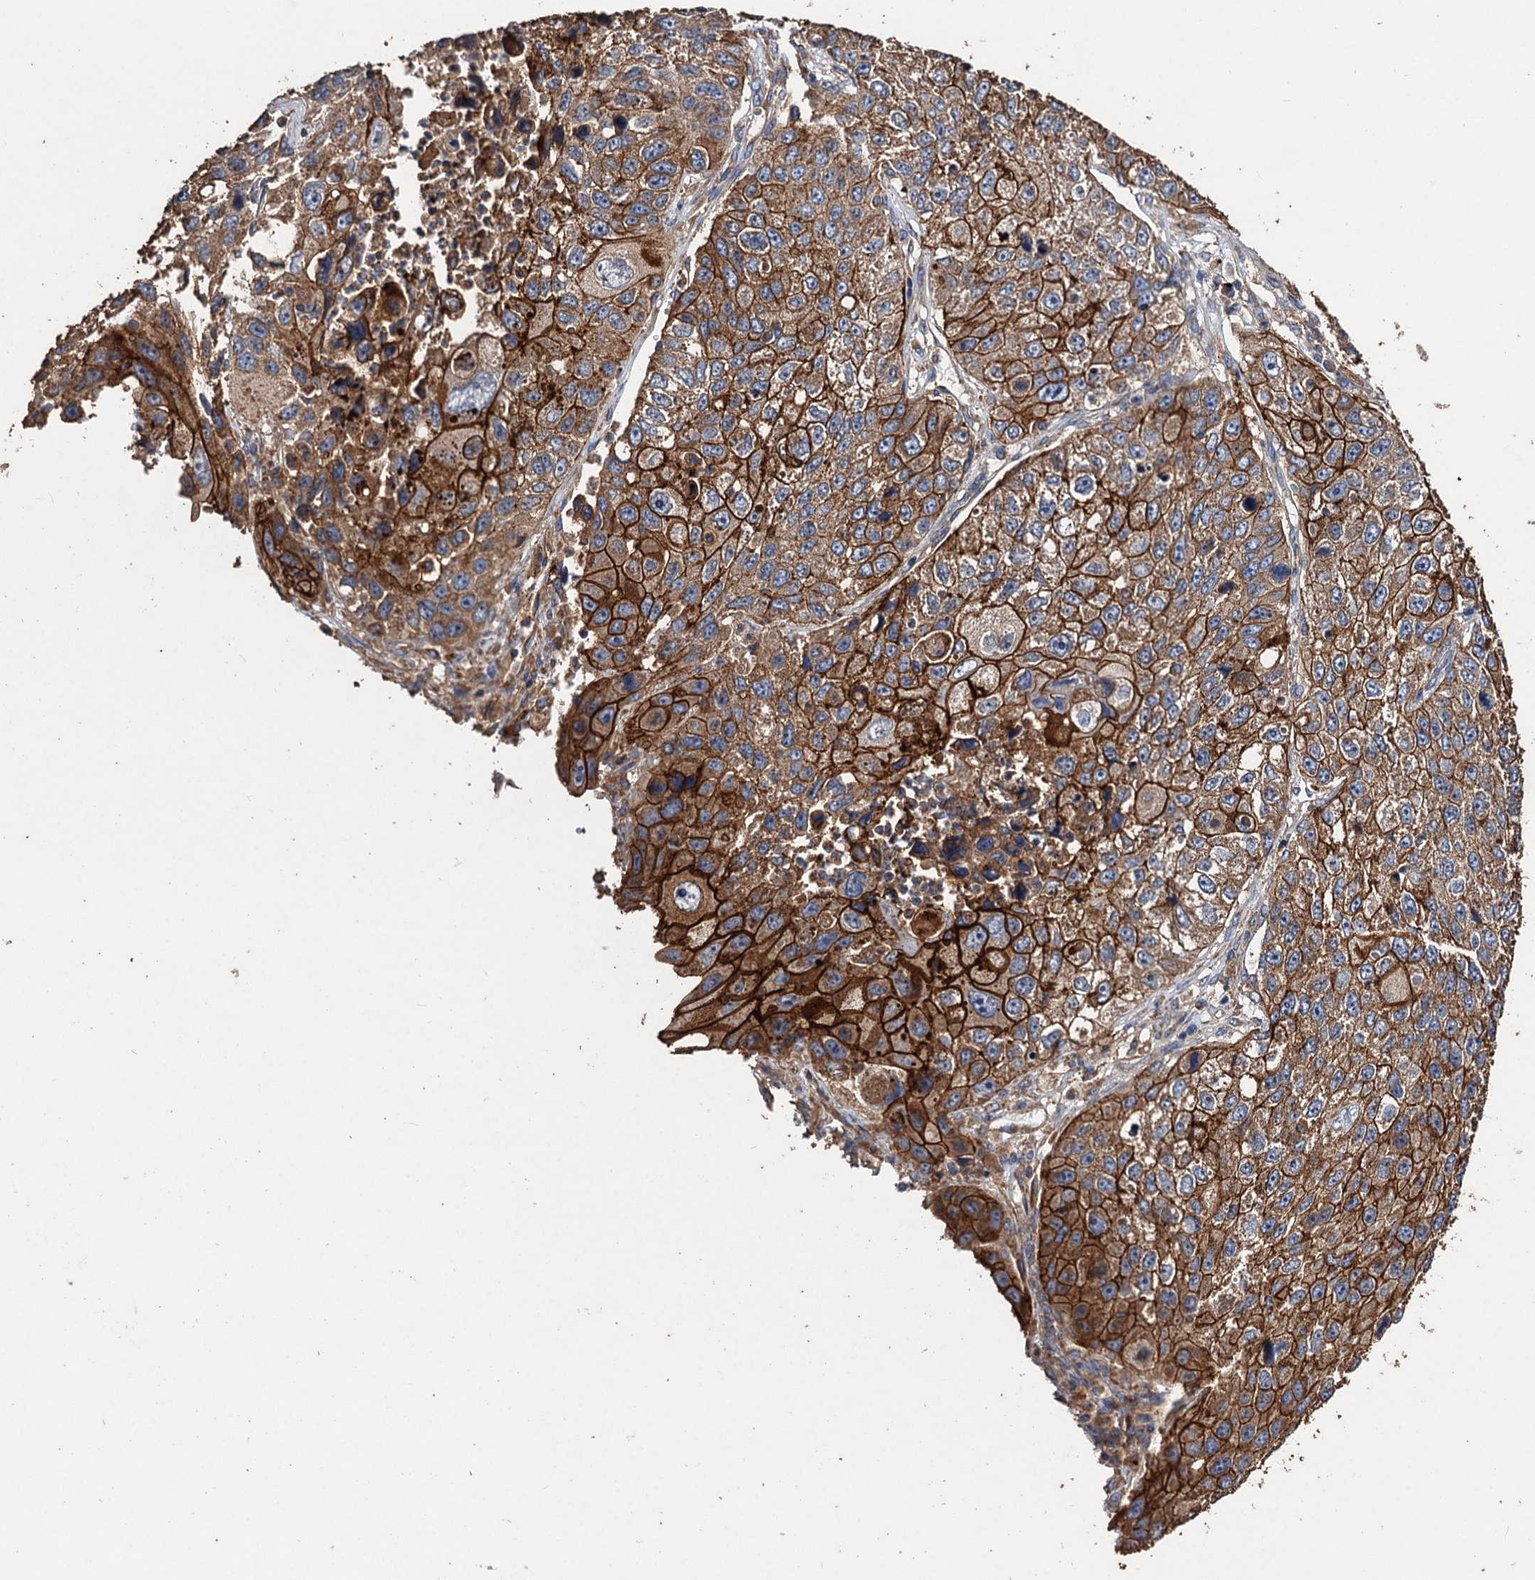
{"staining": {"intensity": "strong", "quantity": ">75%", "location": "cytoplasmic/membranous"}, "tissue": "lung cancer", "cell_type": "Tumor cells", "image_type": "cancer", "snomed": [{"axis": "morphology", "description": "Squamous cell carcinoma, NOS"}, {"axis": "topography", "description": "Lung"}], "caption": "DAB (3,3'-diaminobenzidine) immunohistochemical staining of squamous cell carcinoma (lung) reveals strong cytoplasmic/membranous protein positivity in about >75% of tumor cells.", "gene": "SCUBE3", "patient": {"sex": "male", "age": 61}}